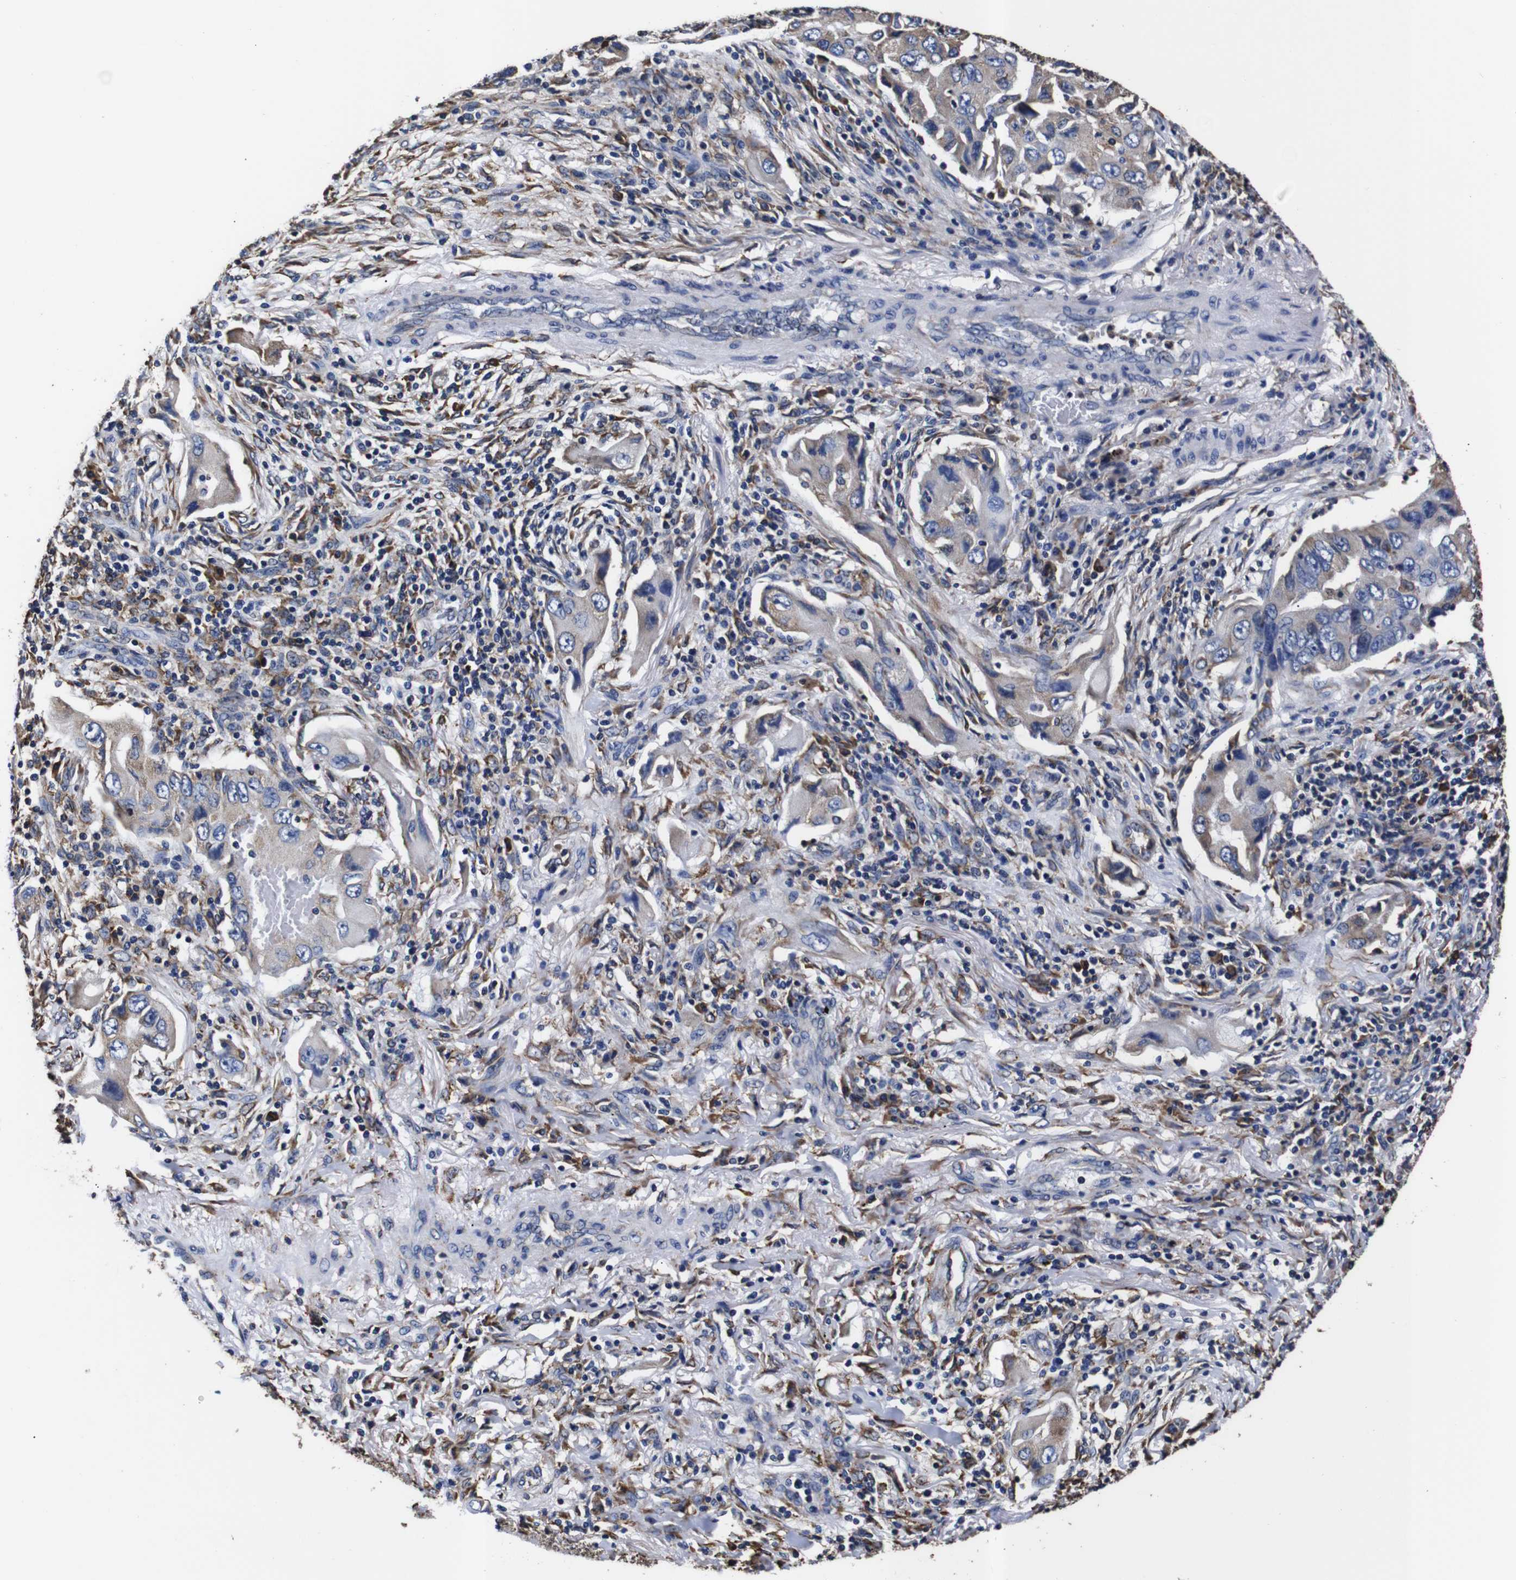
{"staining": {"intensity": "weak", "quantity": "<25%", "location": "cytoplasmic/membranous"}, "tissue": "lung cancer", "cell_type": "Tumor cells", "image_type": "cancer", "snomed": [{"axis": "morphology", "description": "Adenocarcinoma, NOS"}, {"axis": "topography", "description": "Lung"}], "caption": "This is a histopathology image of immunohistochemistry staining of lung adenocarcinoma, which shows no expression in tumor cells. Brightfield microscopy of immunohistochemistry stained with DAB (3,3'-diaminobenzidine) (brown) and hematoxylin (blue), captured at high magnification.", "gene": "PPIB", "patient": {"sex": "female", "age": 65}}